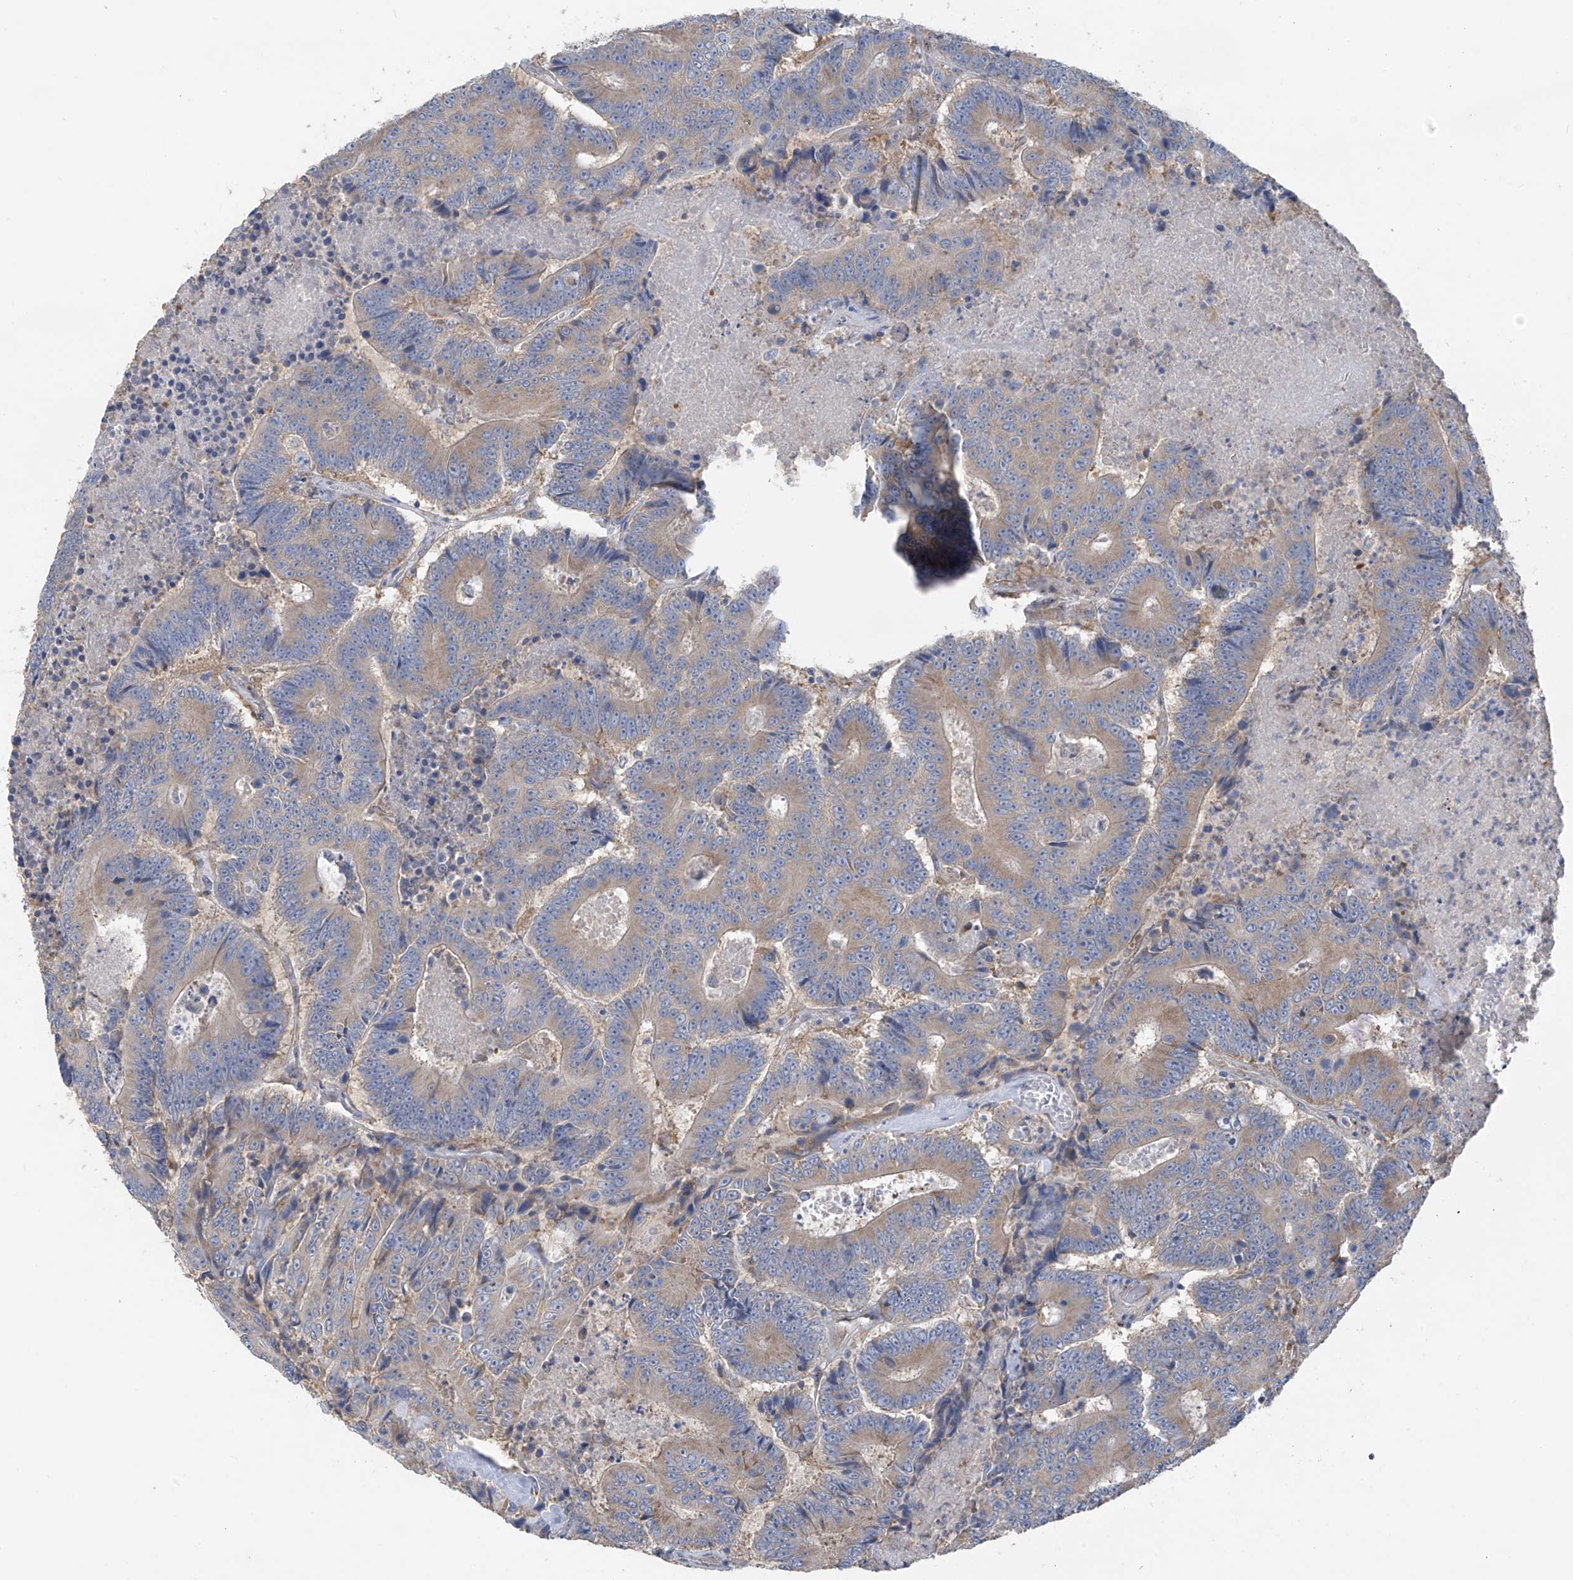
{"staining": {"intensity": "weak", "quantity": "25%-75%", "location": "cytoplasmic/membranous"}, "tissue": "colorectal cancer", "cell_type": "Tumor cells", "image_type": "cancer", "snomed": [{"axis": "morphology", "description": "Adenocarcinoma, NOS"}, {"axis": "topography", "description": "Colon"}], "caption": "High-magnification brightfield microscopy of colorectal cancer (adenocarcinoma) stained with DAB (3,3'-diaminobenzidine) (brown) and counterstained with hematoxylin (blue). tumor cells exhibit weak cytoplasmic/membranous positivity is present in about25%-75% of cells.", "gene": "RPL4", "patient": {"sex": "male", "age": 83}}